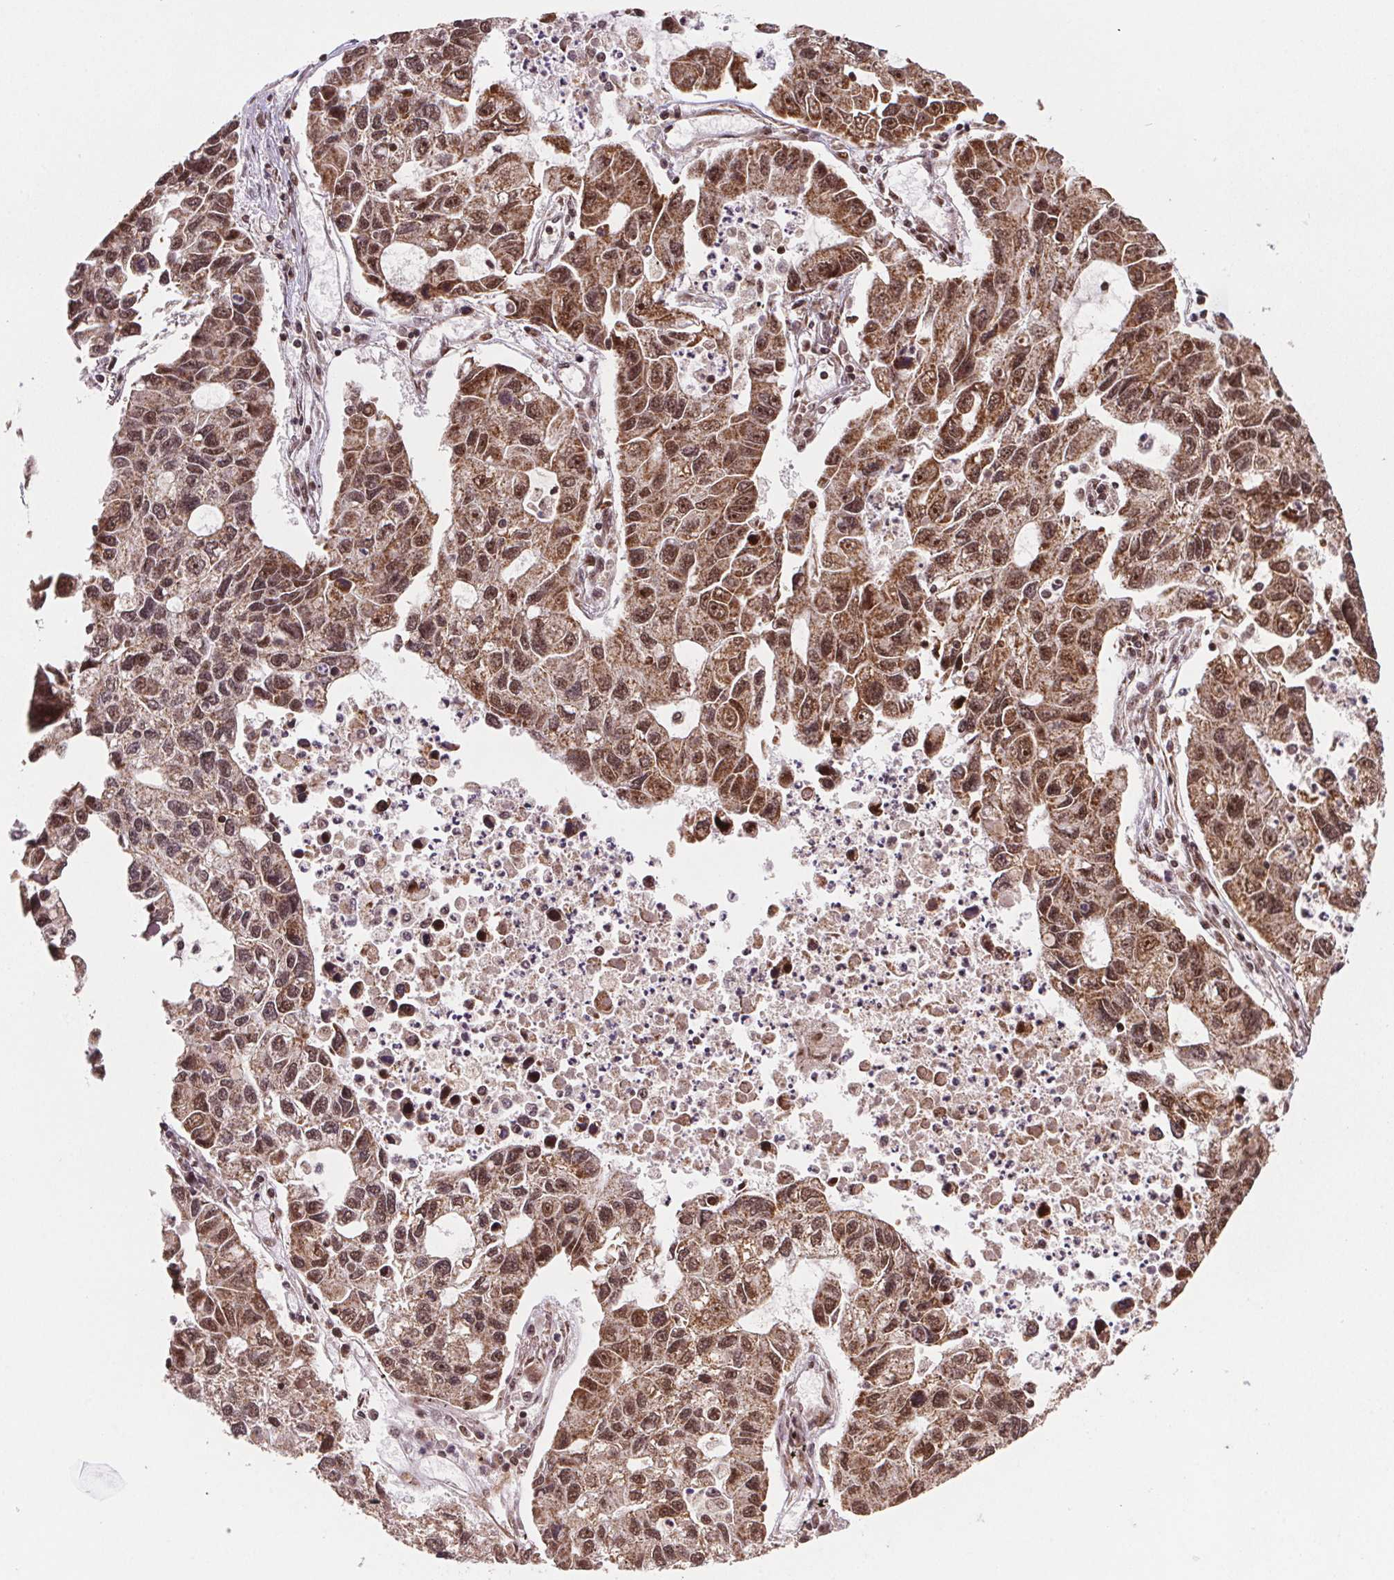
{"staining": {"intensity": "moderate", "quantity": ">75%", "location": "cytoplasmic/membranous,nuclear"}, "tissue": "lung cancer", "cell_type": "Tumor cells", "image_type": "cancer", "snomed": [{"axis": "morphology", "description": "Adenocarcinoma, NOS"}, {"axis": "topography", "description": "Bronchus"}, {"axis": "topography", "description": "Lung"}], "caption": "High-magnification brightfield microscopy of lung adenocarcinoma stained with DAB (3,3'-diaminobenzidine) (brown) and counterstained with hematoxylin (blue). tumor cells exhibit moderate cytoplasmic/membranous and nuclear staining is present in about>75% of cells. Nuclei are stained in blue.", "gene": "SNRNP35", "patient": {"sex": "female", "age": 51}}